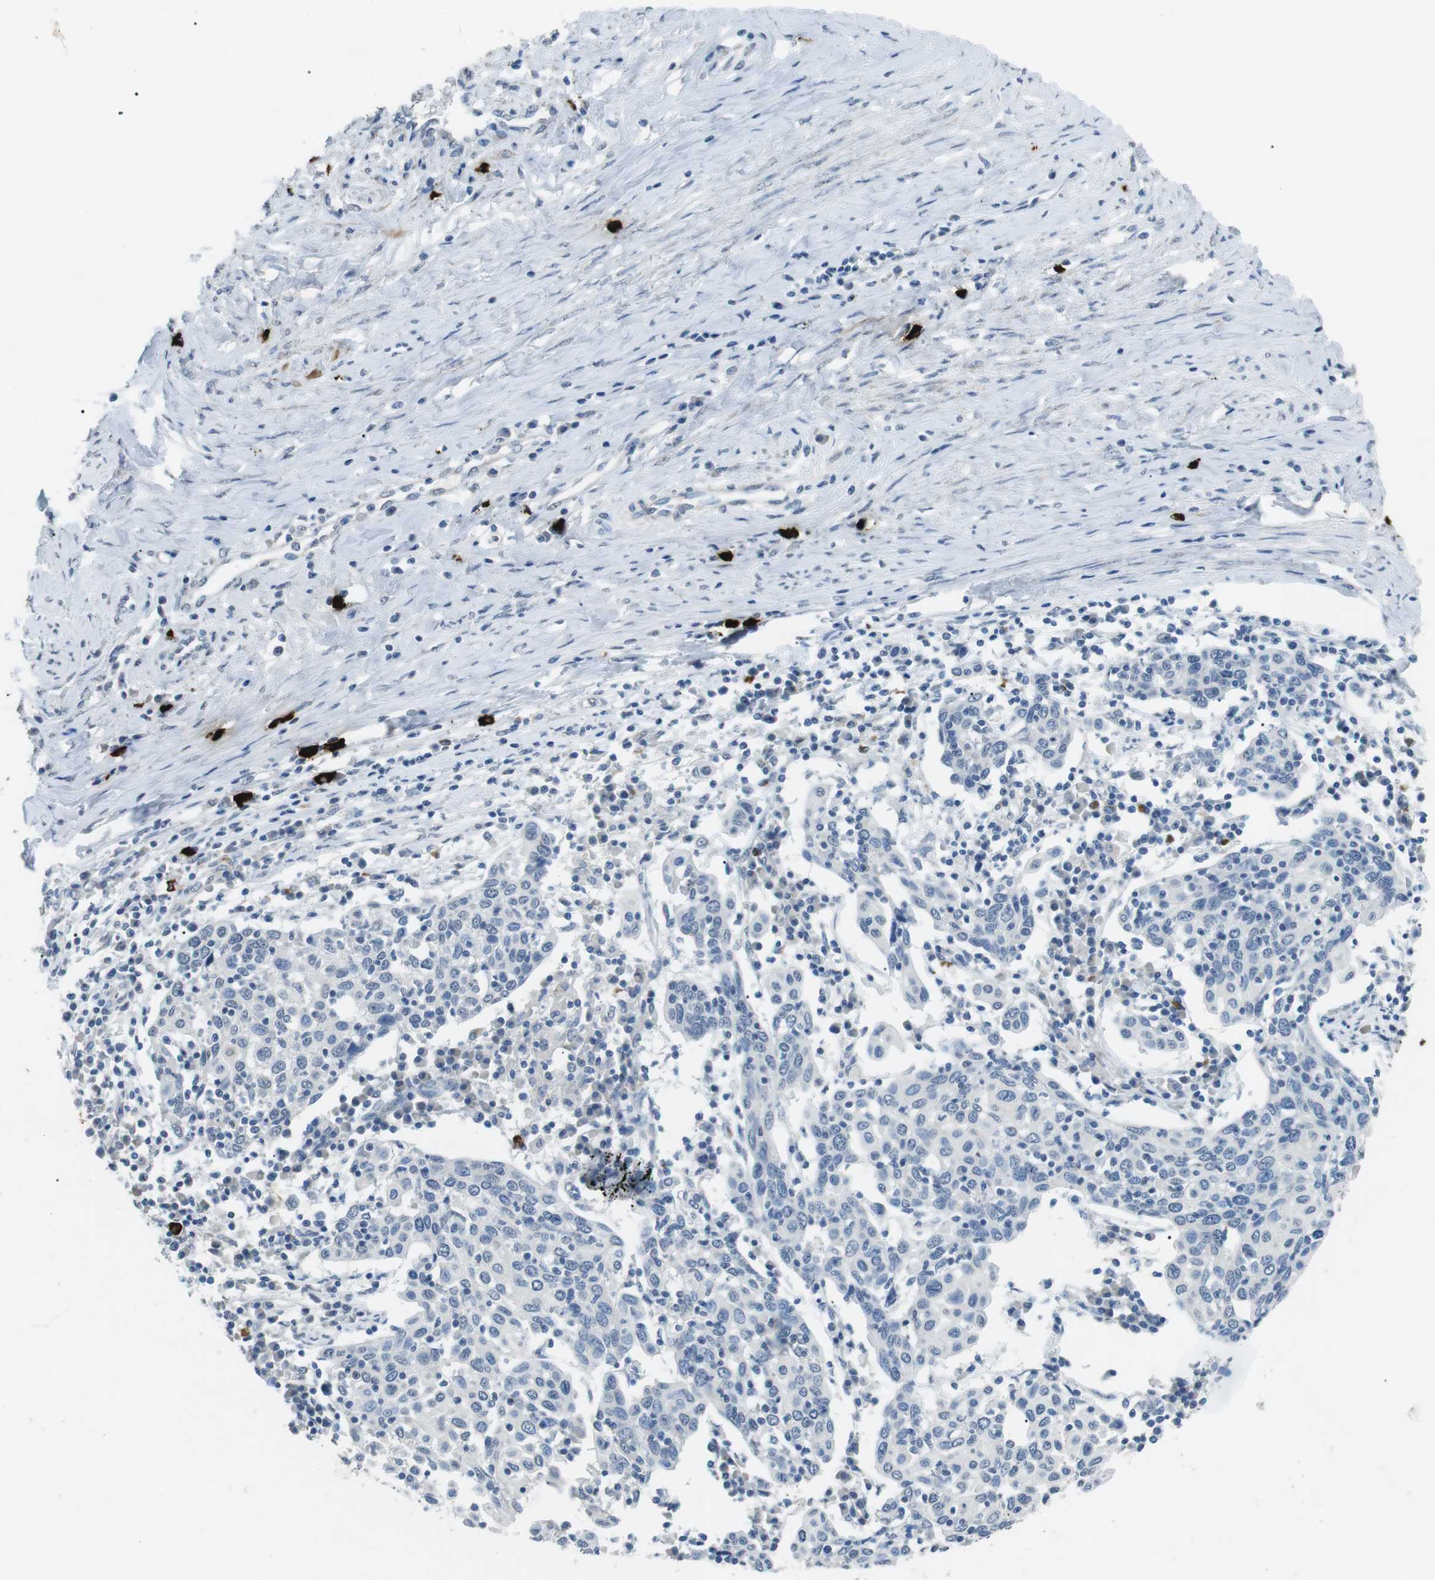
{"staining": {"intensity": "negative", "quantity": "none", "location": "none"}, "tissue": "cervical cancer", "cell_type": "Tumor cells", "image_type": "cancer", "snomed": [{"axis": "morphology", "description": "Squamous cell carcinoma, NOS"}, {"axis": "topography", "description": "Cervix"}], "caption": "Protein analysis of cervical cancer exhibits no significant positivity in tumor cells.", "gene": "GZMM", "patient": {"sex": "female", "age": 40}}